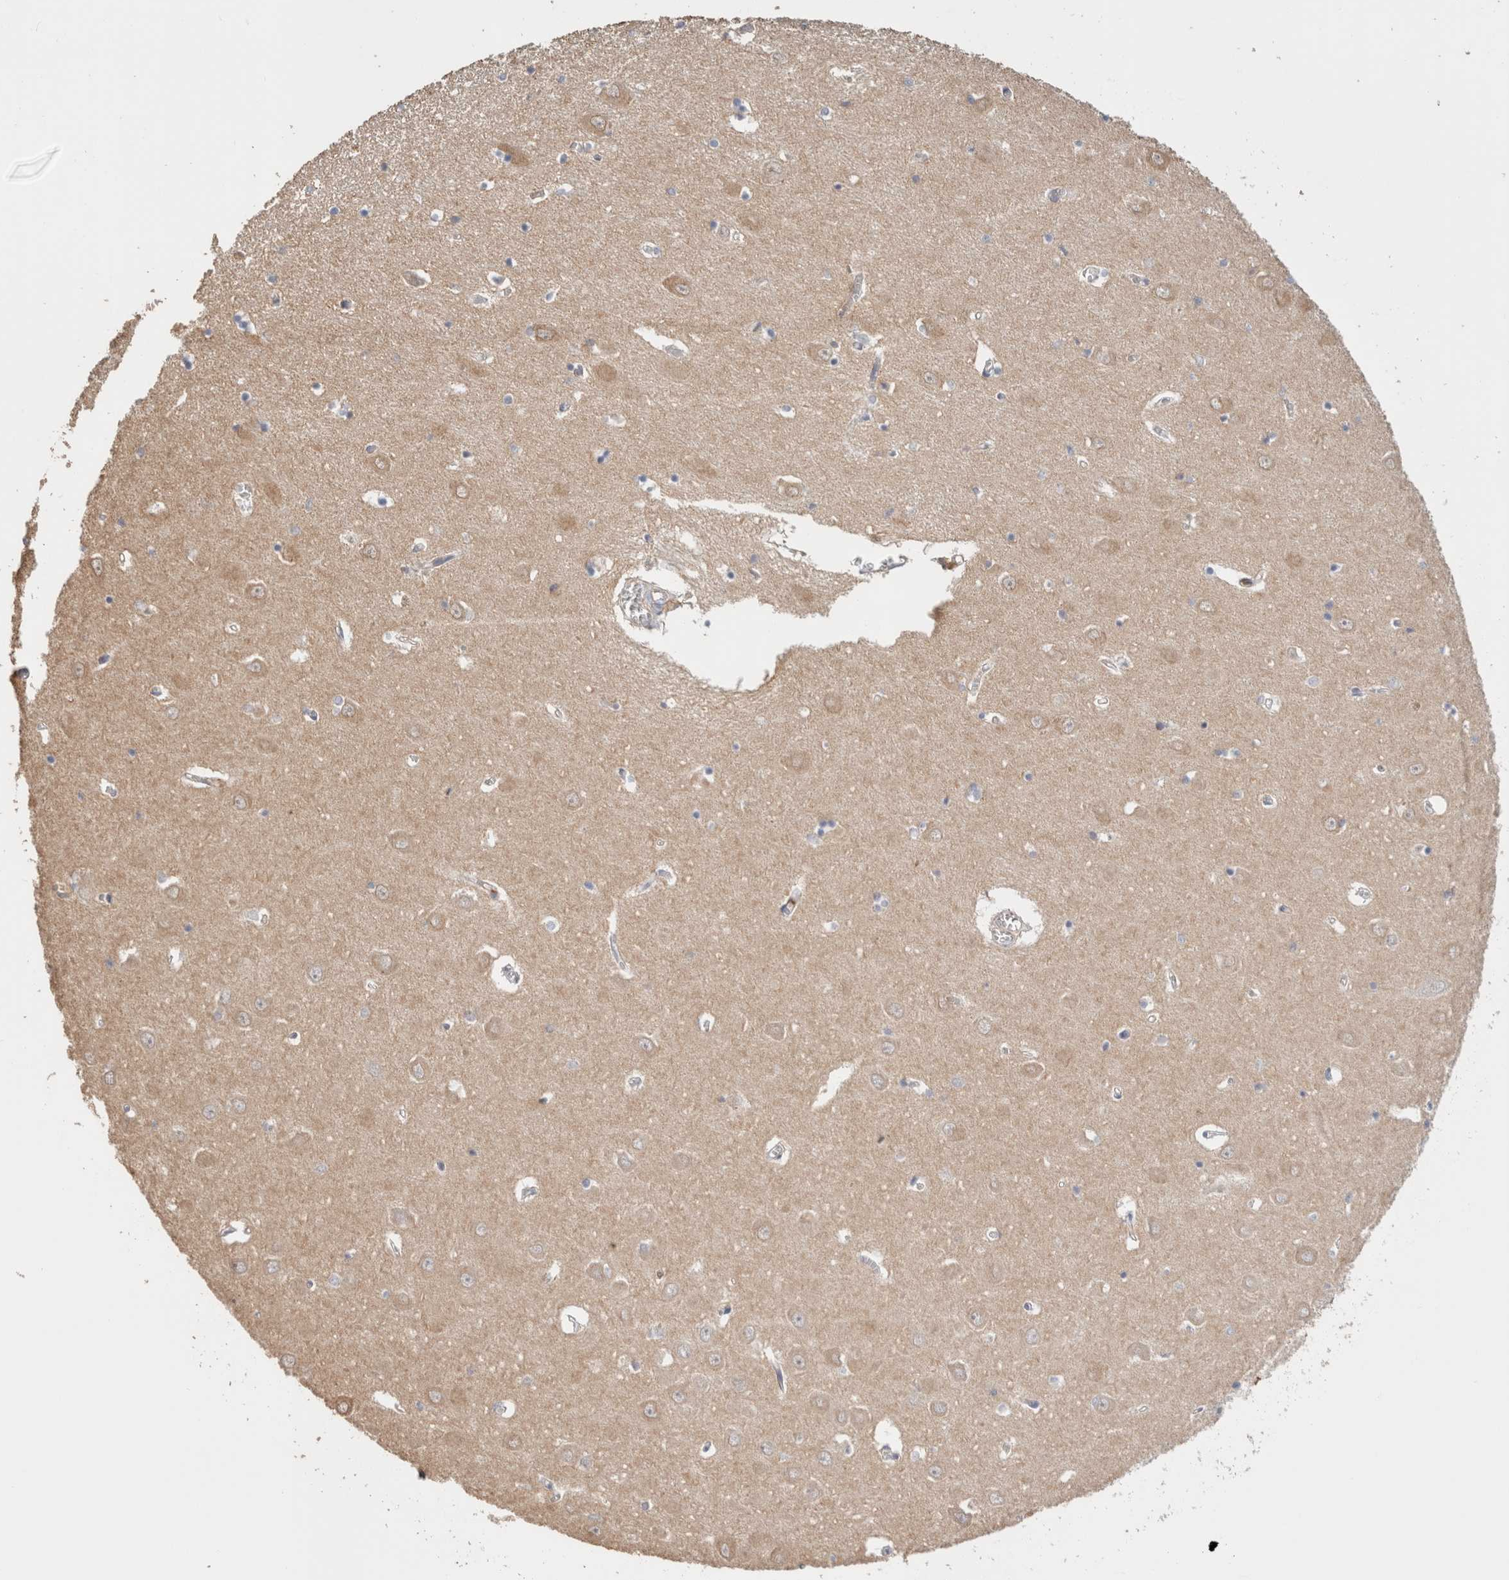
{"staining": {"intensity": "weak", "quantity": "<25%", "location": "cytoplasmic/membranous"}, "tissue": "hippocampus", "cell_type": "Glial cells", "image_type": "normal", "snomed": [{"axis": "morphology", "description": "Normal tissue, NOS"}, {"axis": "topography", "description": "Hippocampus"}], "caption": "High magnification brightfield microscopy of benign hippocampus stained with DAB (3,3'-diaminobenzidine) (brown) and counterstained with hematoxylin (blue): glial cells show no significant expression.", "gene": "CFAP418", "patient": {"sex": "male", "age": 70}}